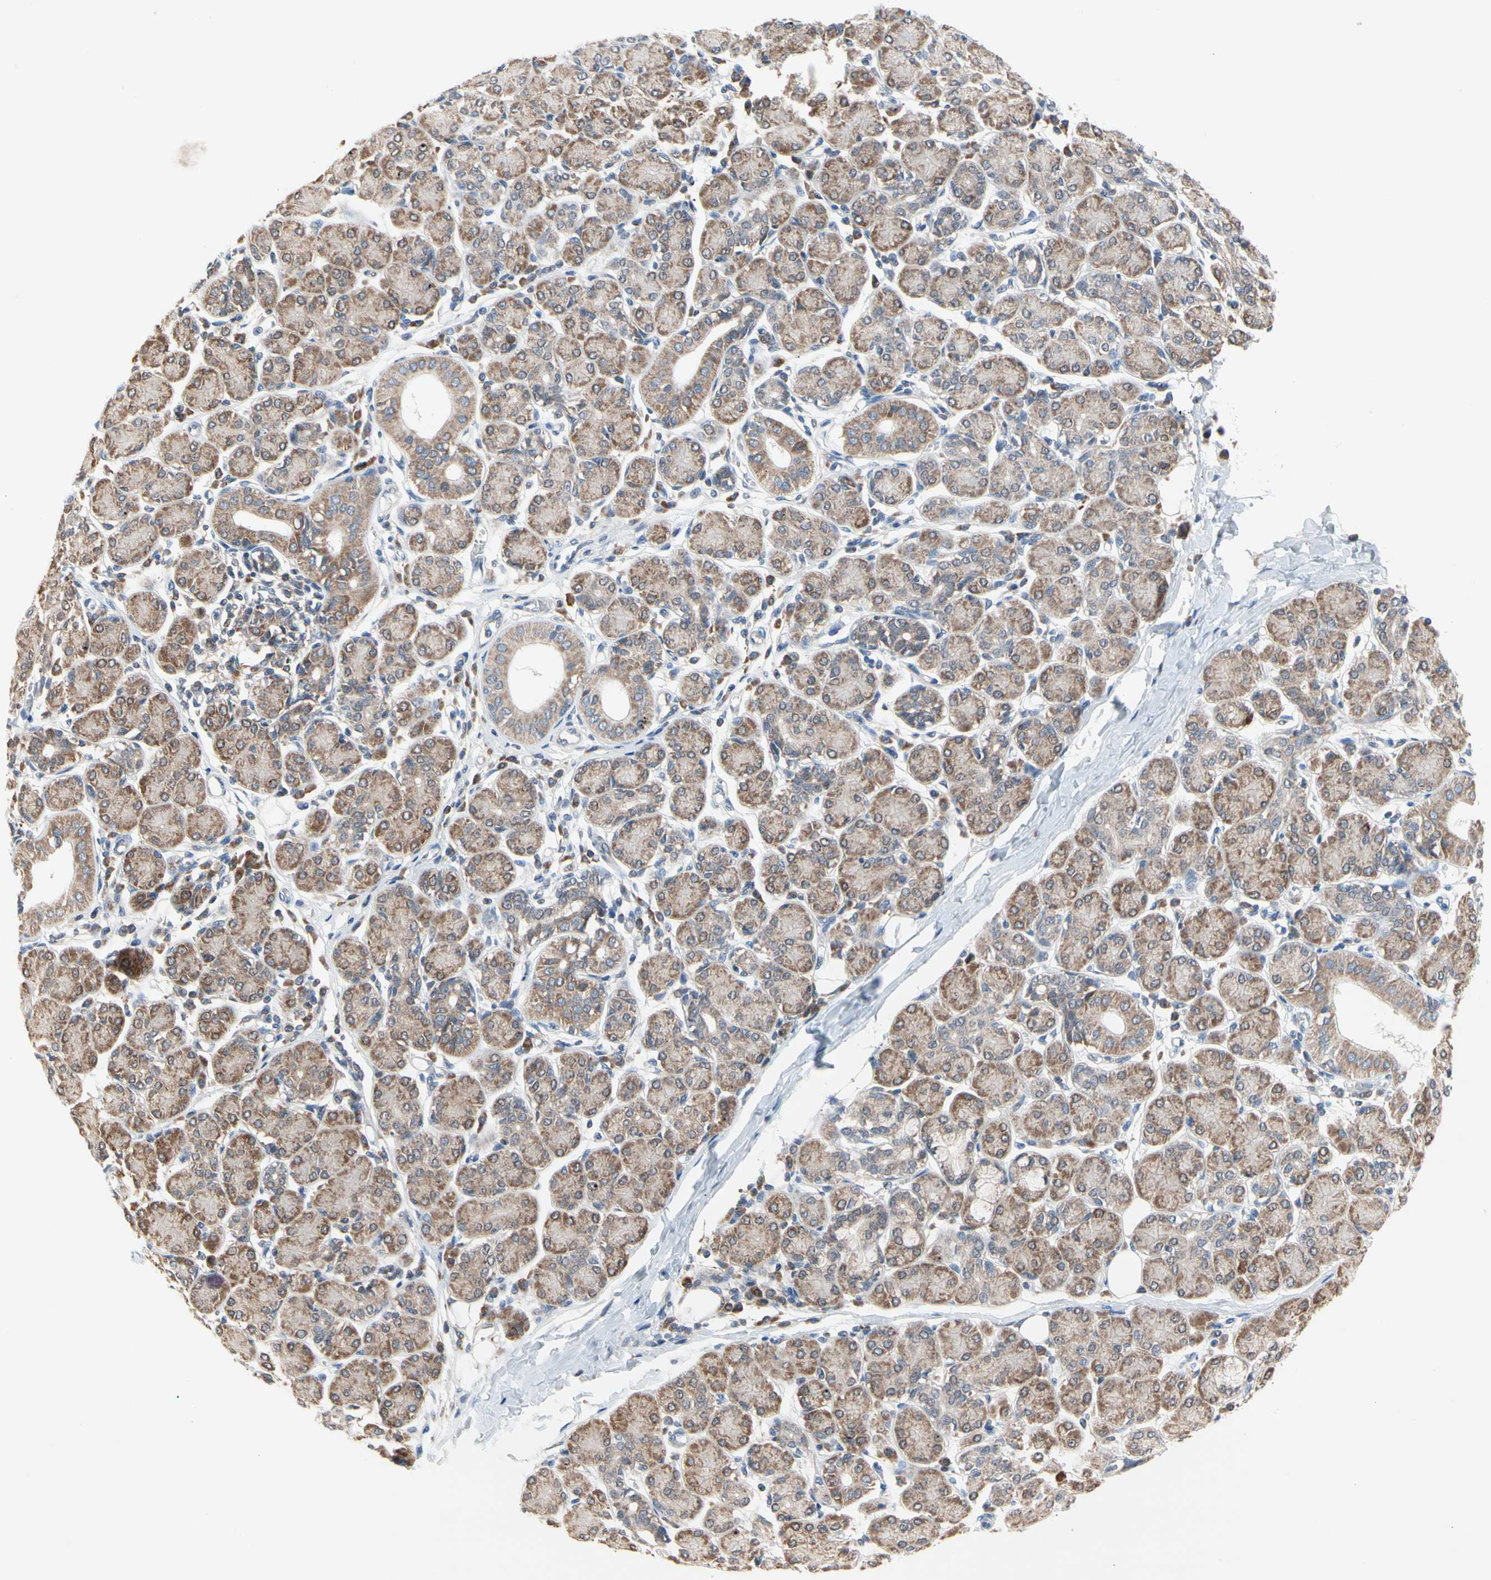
{"staining": {"intensity": "moderate", "quantity": ">75%", "location": "cytoplasmic/membranous"}, "tissue": "salivary gland", "cell_type": "Glandular cells", "image_type": "normal", "snomed": [{"axis": "morphology", "description": "Normal tissue, NOS"}, {"axis": "morphology", "description": "Inflammation, NOS"}, {"axis": "topography", "description": "Lymph node"}, {"axis": "topography", "description": "Salivary gland"}], "caption": "Immunohistochemical staining of normal human salivary gland displays >75% levels of moderate cytoplasmic/membranous protein positivity in approximately >75% of glandular cells. (Brightfield microscopy of DAB IHC at high magnification).", "gene": "MTHFS", "patient": {"sex": "male", "age": 3}}